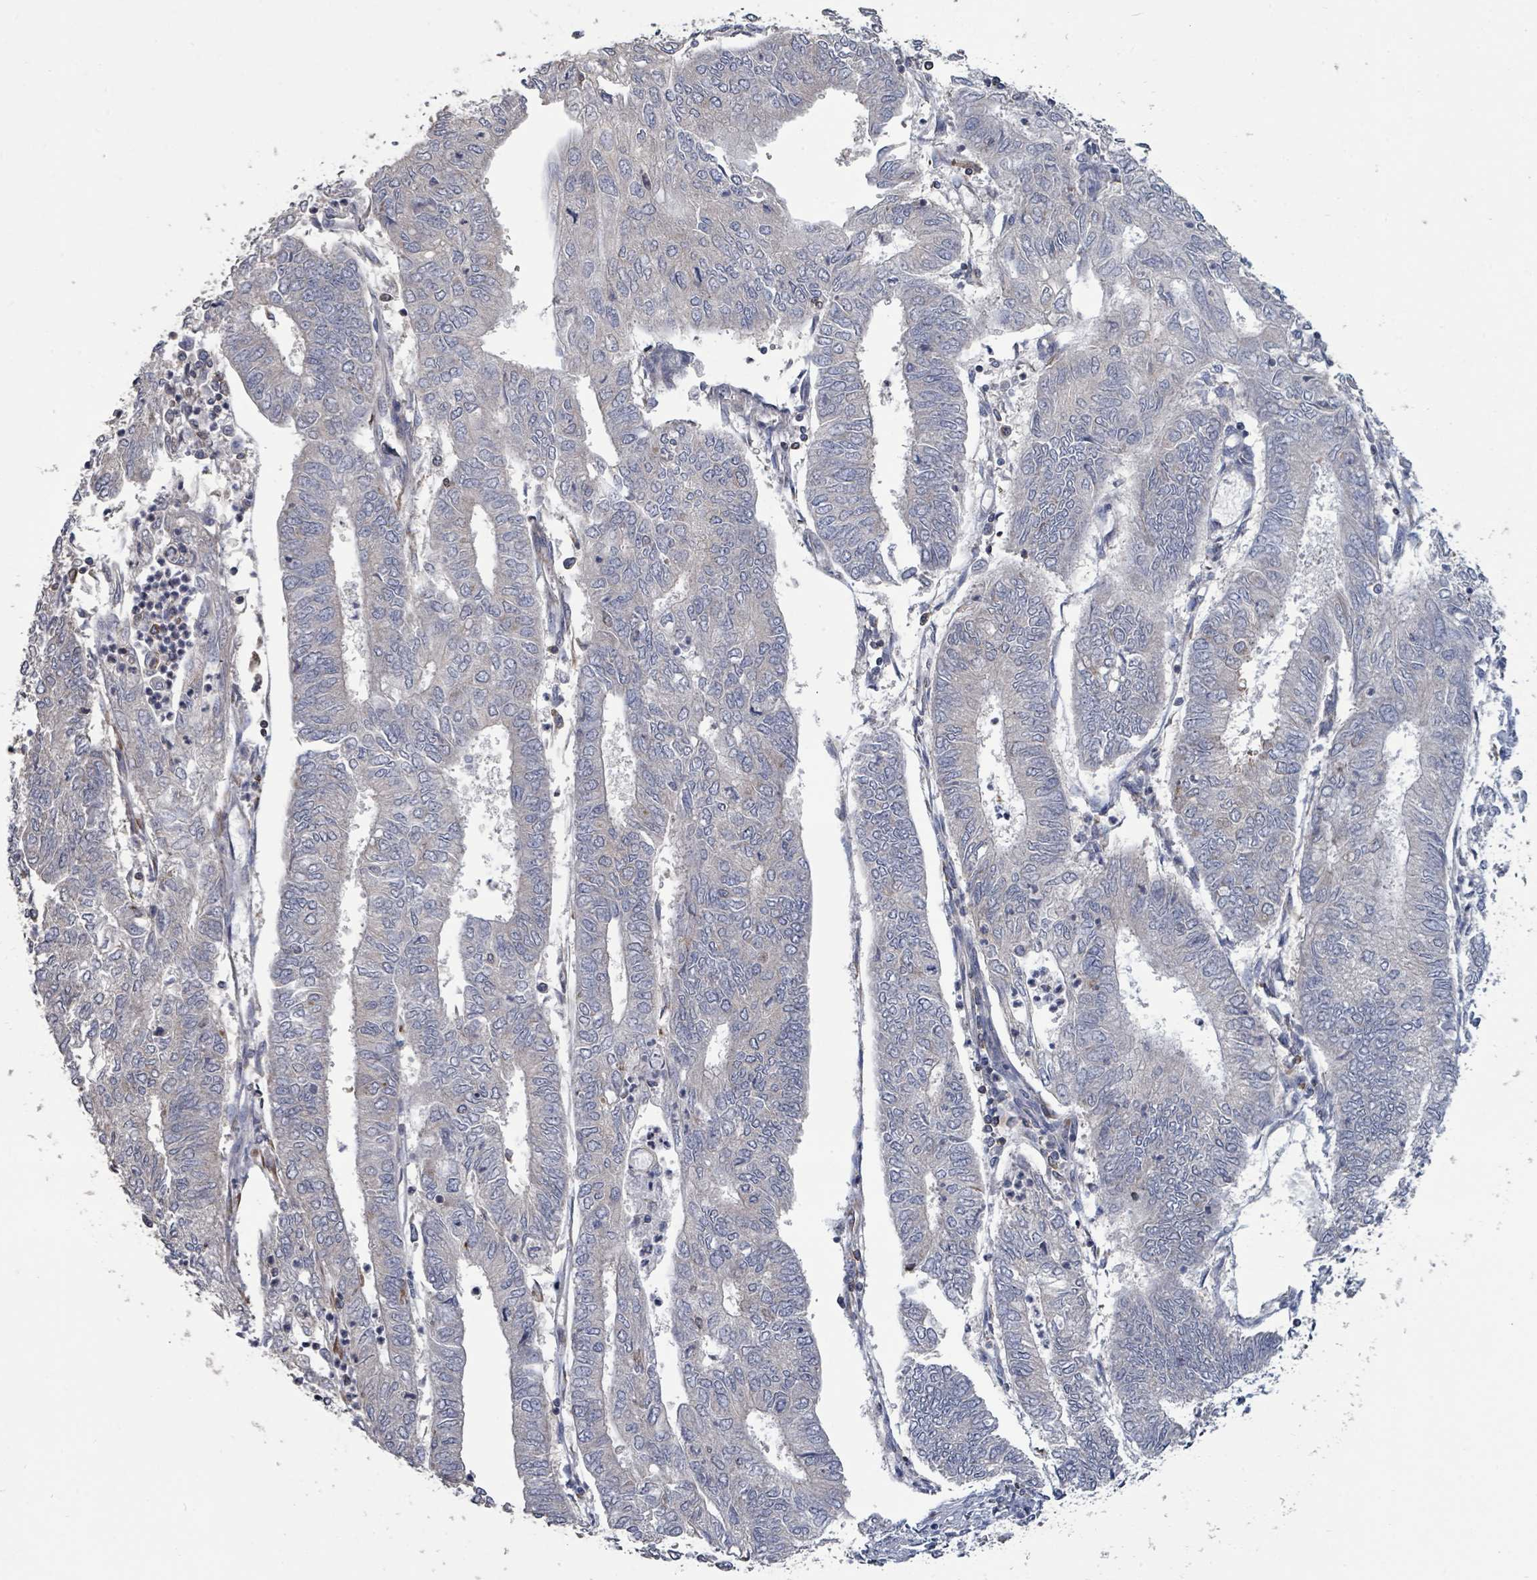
{"staining": {"intensity": "negative", "quantity": "none", "location": "none"}, "tissue": "endometrial cancer", "cell_type": "Tumor cells", "image_type": "cancer", "snomed": [{"axis": "morphology", "description": "Adenocarcinoma, NOS"}, {"axis": "topography", "description": "Endometrium"}], "caption": "Immunohistochemical staining of human endometrial cancer shows no significant expression in tumor cells.", "gene": "SLC9A7", "patient": {"sex": "female", "age": 68}}